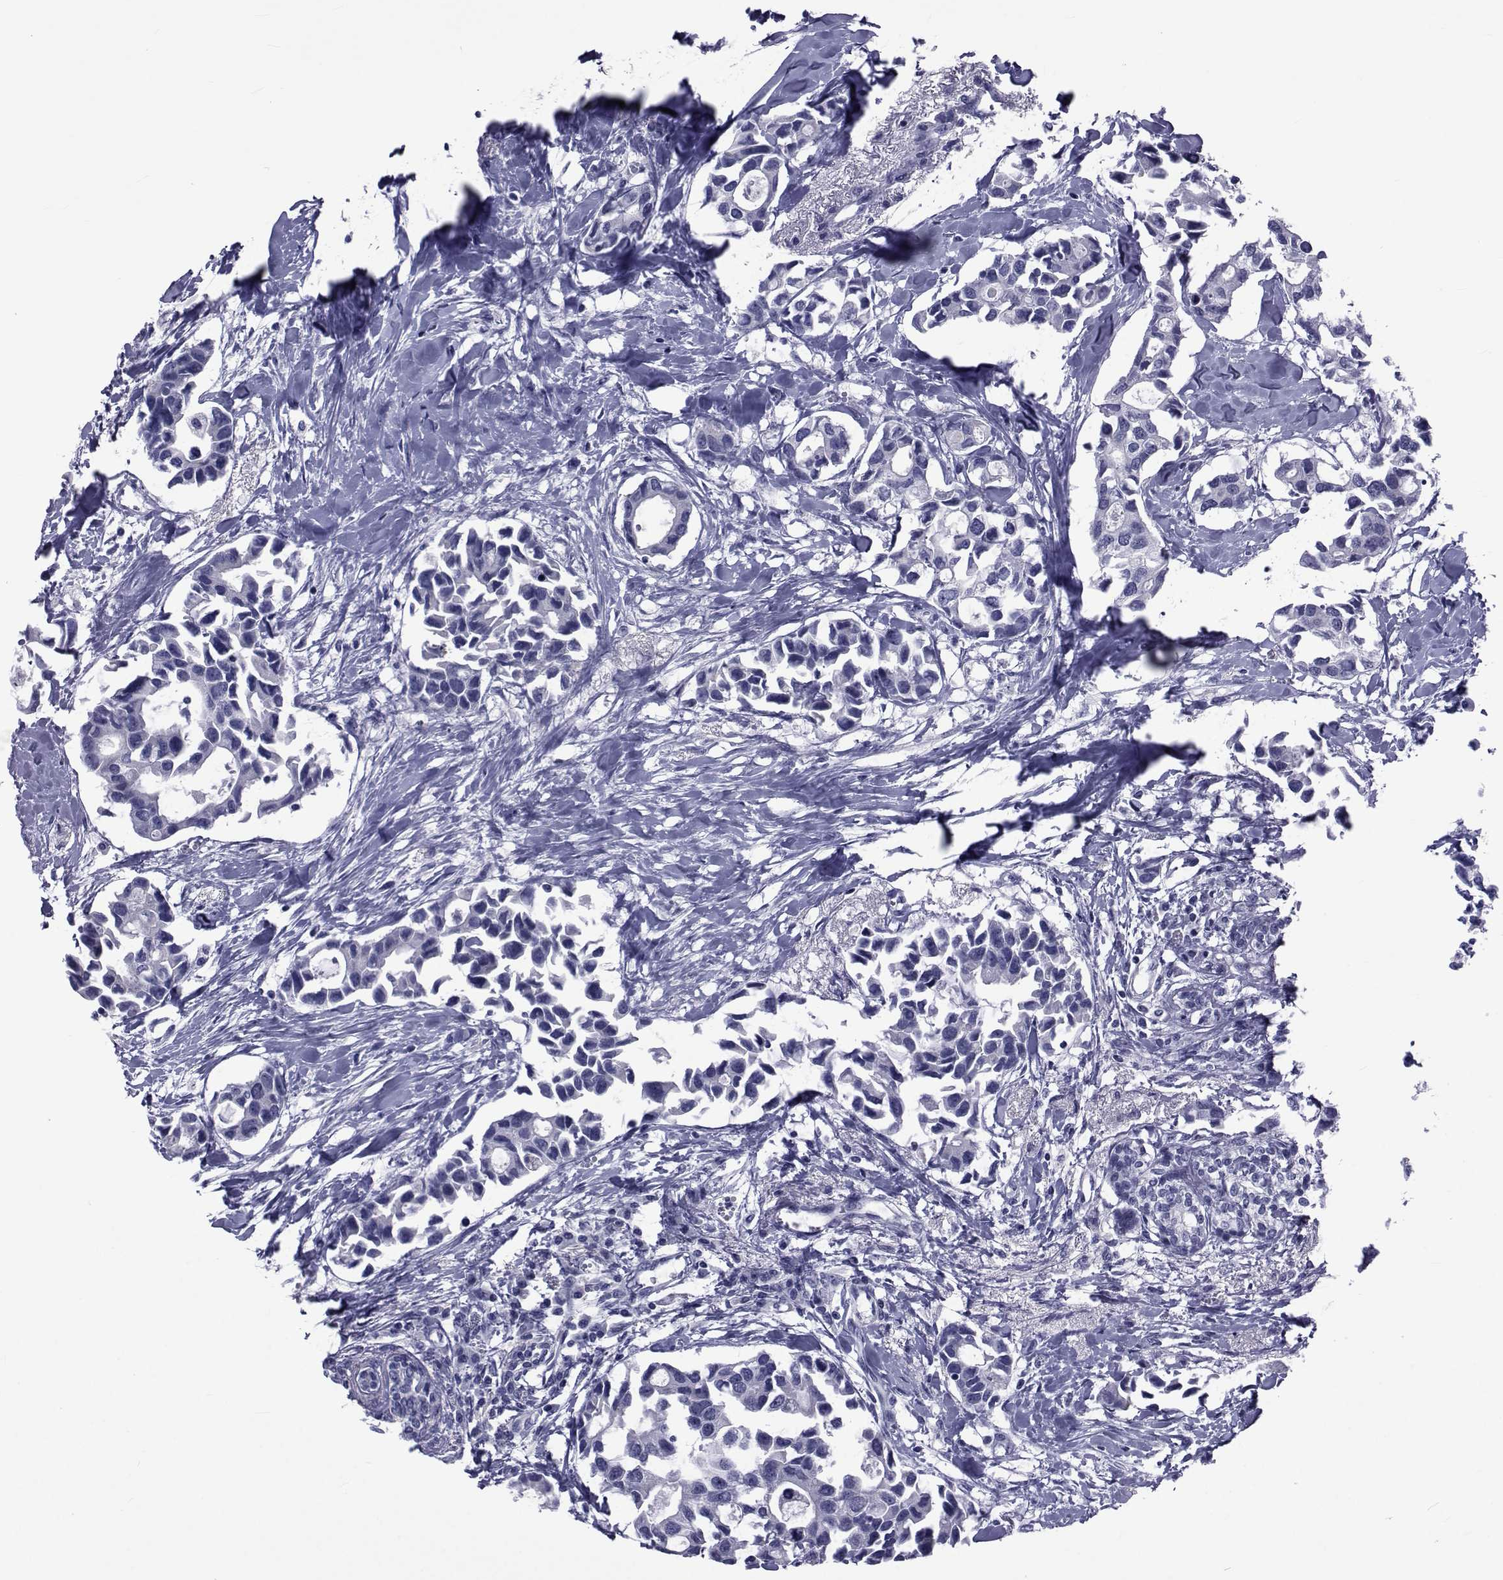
{"staining": {"intensity": "negative", "quantity": "none", "location": "none"}, "tissue": "breast cancer", "cell_type": "Tumor cells", "image_type": "cancer", "snomed": [{"axis": "morphology", "description": "Duct carcinoma"}, {"axis": "topography", "description": "Breast"}], "caption": "Immunohistochemistry (IHC) of human breast cancer (intraductal carcinoma) shows no positivity in tumor cells. The staining is performed using DAB (3,3'-diaminobenzidine) brown chromogen with nuclei counter-stained in using hematoxylin.", "gene": "GKAP1", "patient": {"sex": "female", "age": 83}}